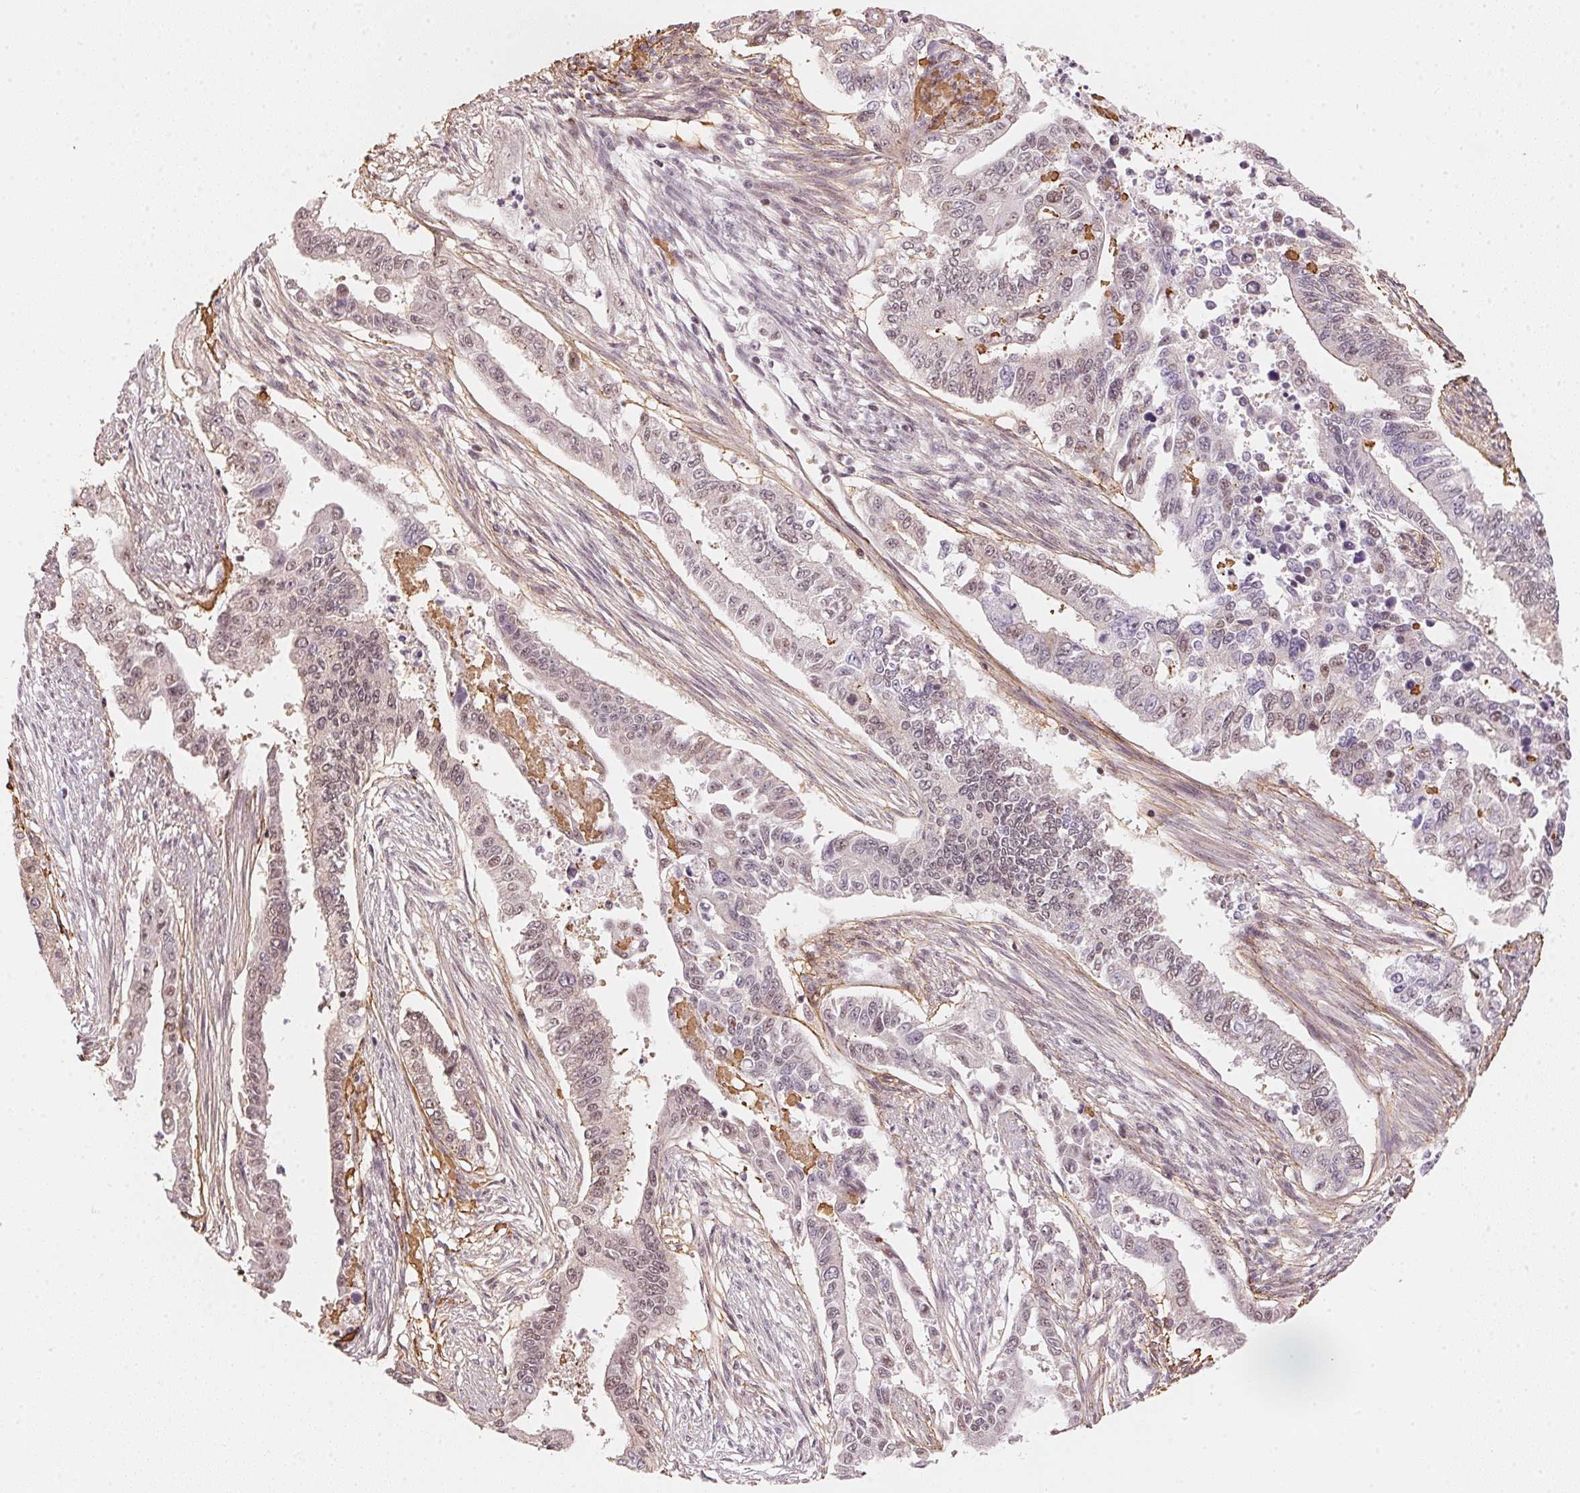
{"staining": {"intensity": "weak", "quantity": "<25%", "location": "nuclear"}, "tissue": "endometrial cancer", "cell_type": "Tumor cells", "image_type": "cancer", "snomed": [{"axis": "morphology", "description": "Adenocarcinoma, NOS"}, {"axis": "topography", "description": "Uterus"}], "caption": "Protein analysis of endometrial cancer demonstrates no significant positivity in tumor cells.", "gene": "KAT6A", "patient": {"sex": "female", "age": 59}}